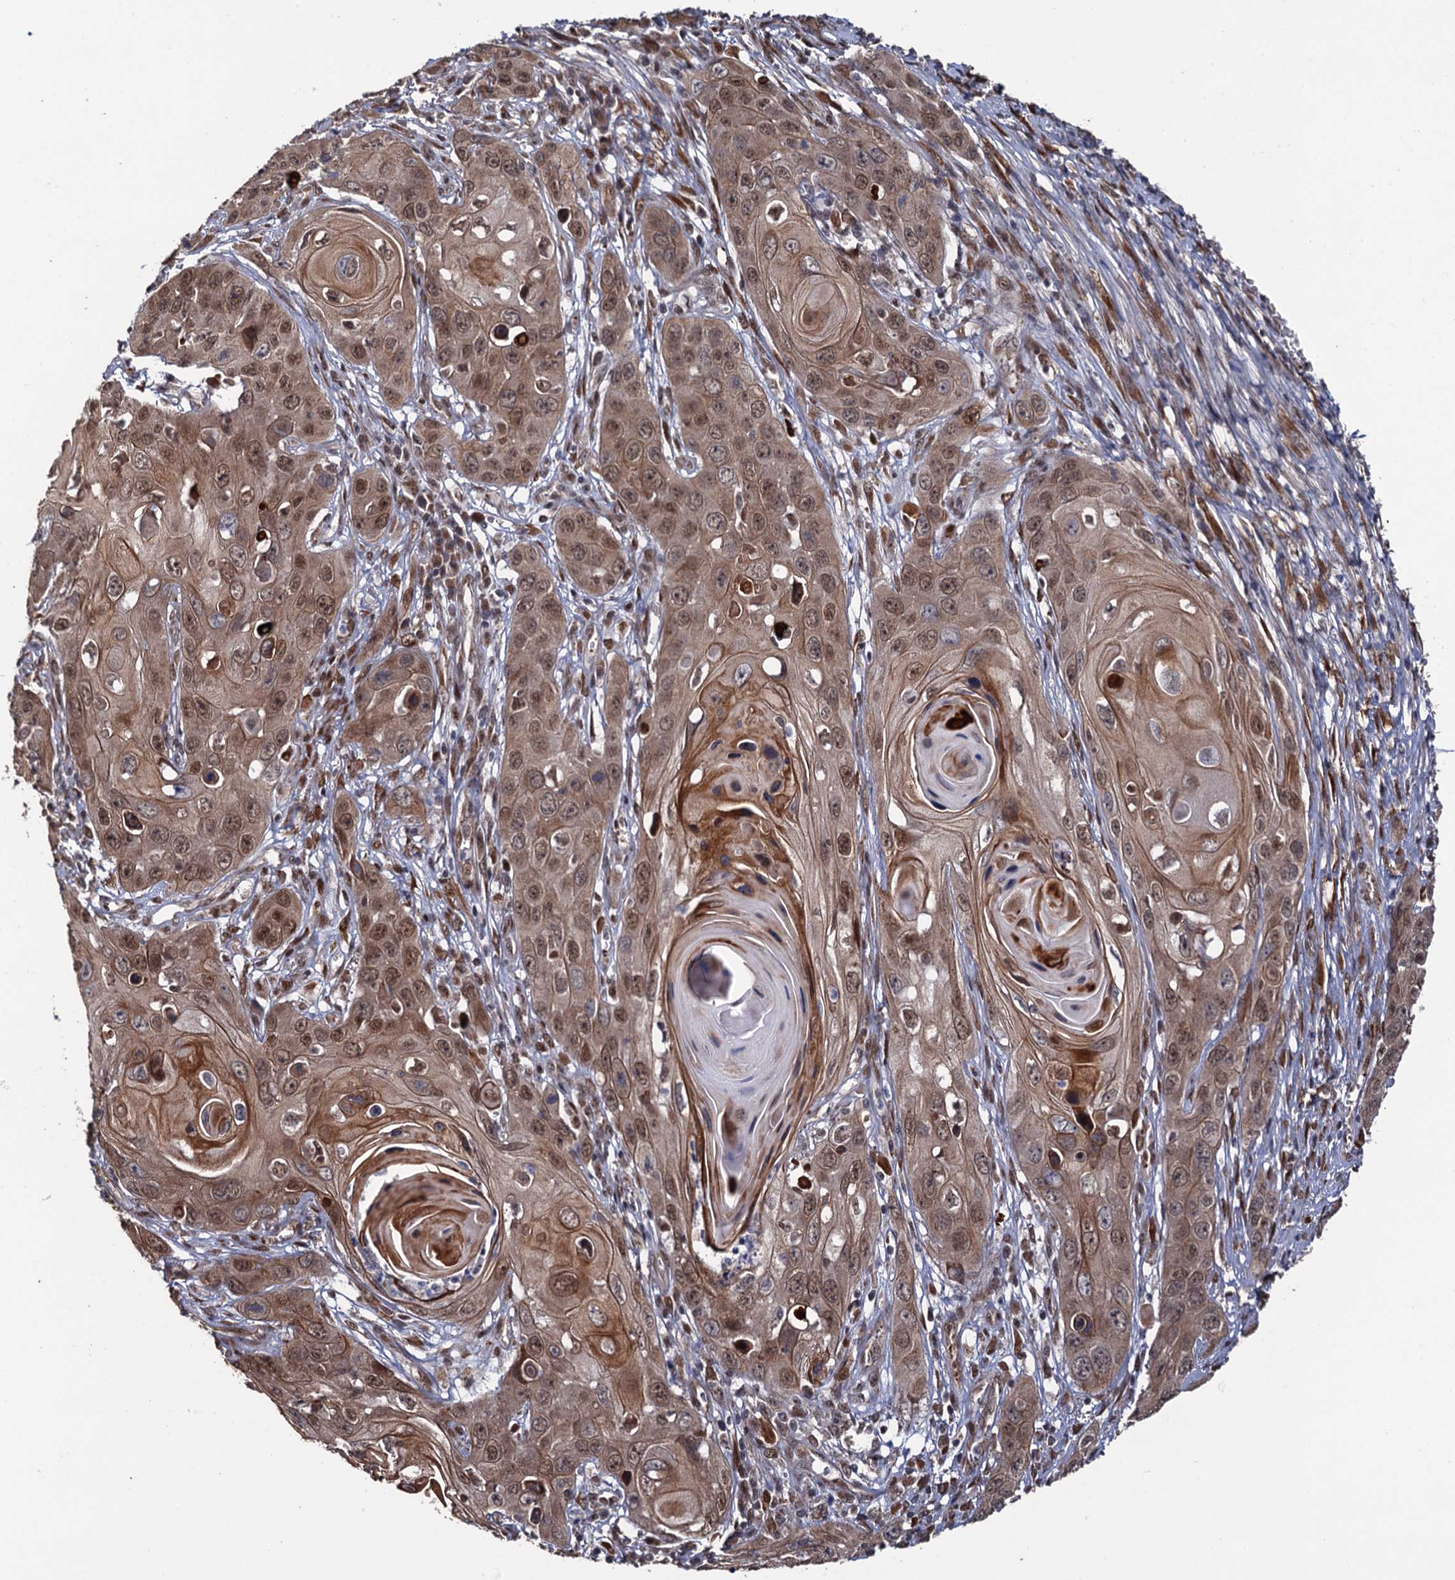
{"staining": {"intensity": "moderate", "quantity": ">75%", "location": "cytoplasmic/membranous,nuclear"}, "tissue": "skin cancer", "cell_type": "Tumor cells", "image_type": "cancer", "snomed": [{"axis": "morphology", "description": "Squamous cell carcinoma, NOS"}, {"axis": "topography", "description": "Skin"}], "caption": "Skin cancer stained for a protein (brown) reveals moderate cytoplasmic/membranous and nuclear positive expression in approximately >75% of tumor cells.", "gene": "LRRC63", "patient": {"sex": "male", "age": 55}}